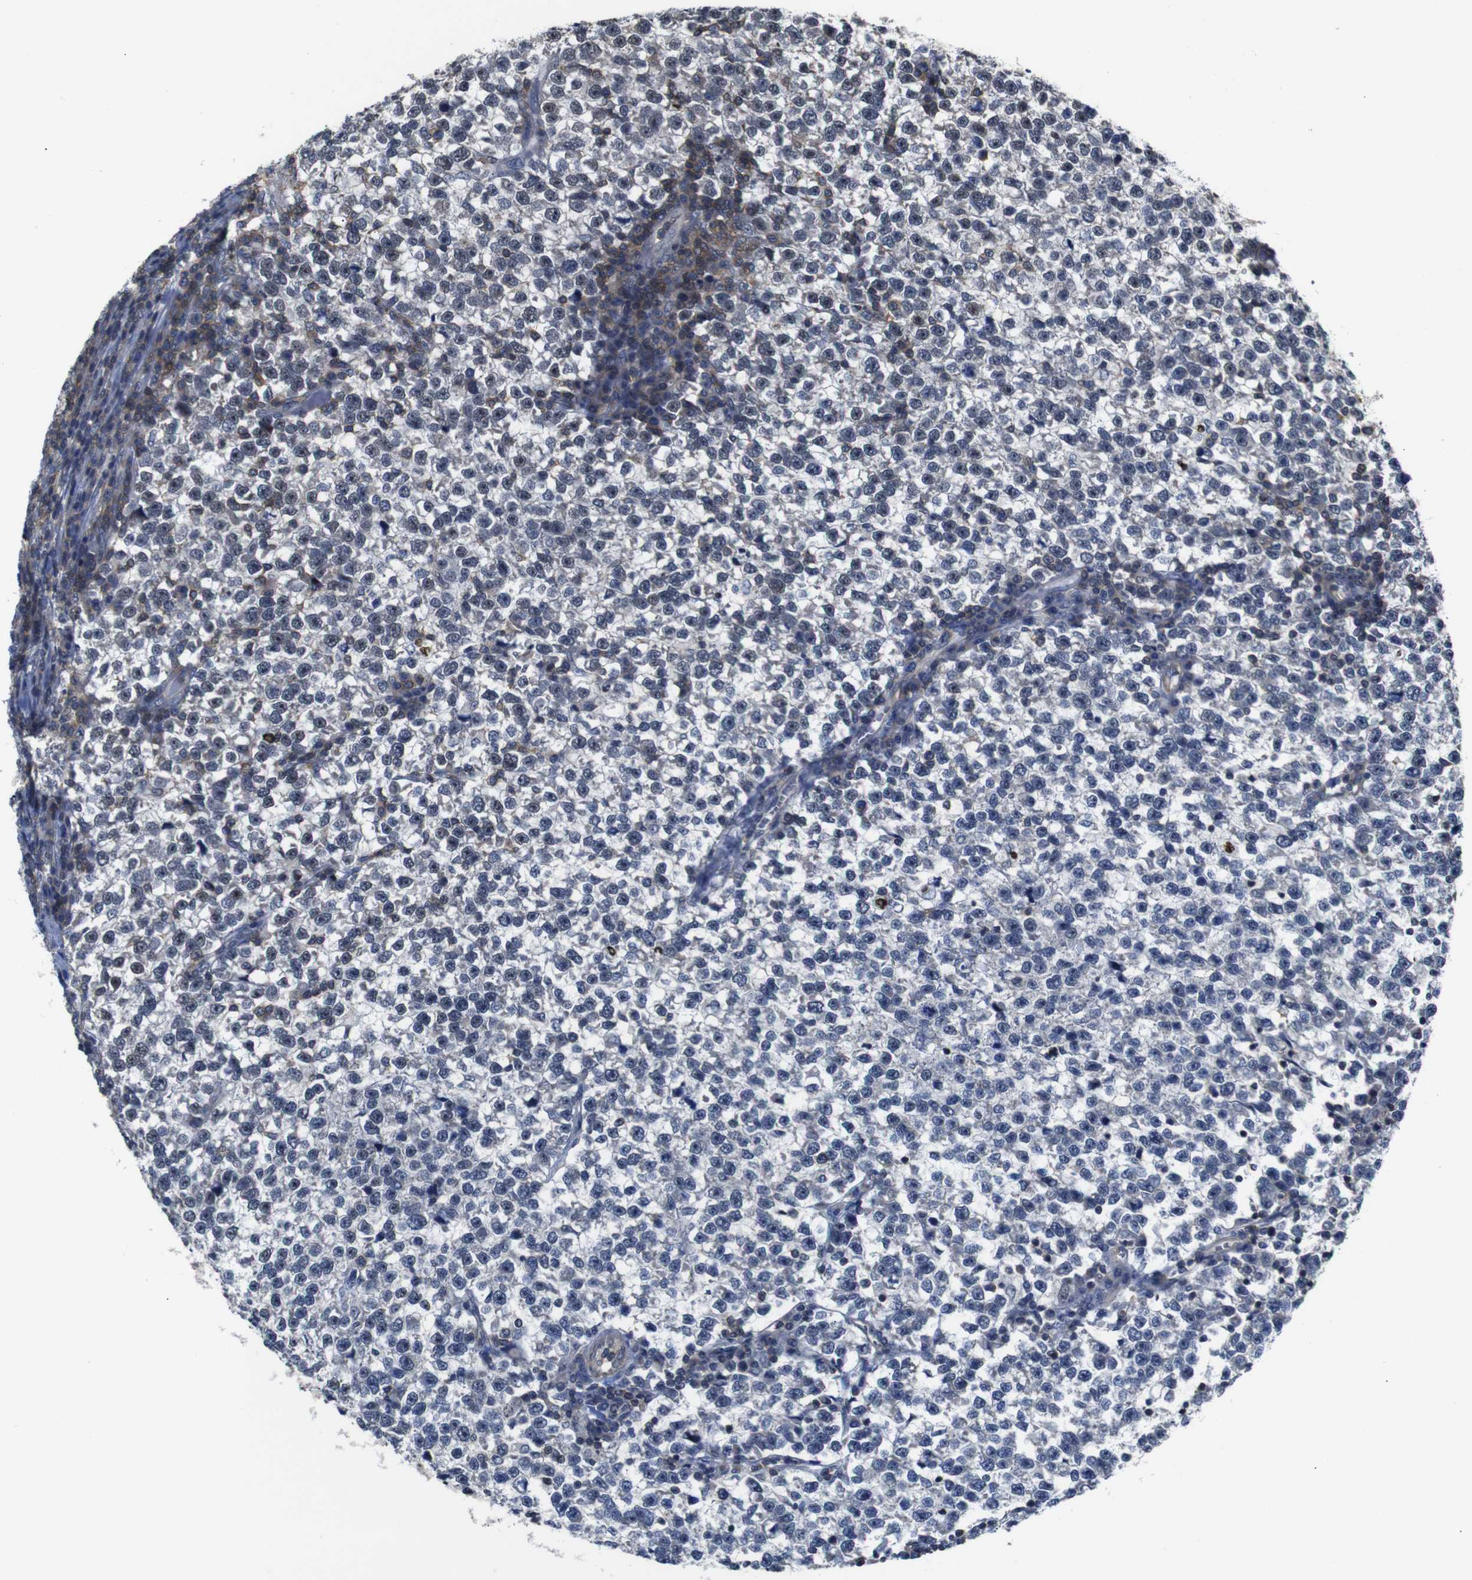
{"staining": {"intensity": "weak", "quantity": "<25%", "location": "nuclear"}, "tissue": "testis cancer", "cell_type": "Tumor cells", "image_type": "cancer", "snomed": [{"axis": "morphology", "description": "Normal tissue, NOS"}, {"axis": "morphology", "description": "Seminoma, NOS"}, {"axis": "topography", "description": "Testis"}], "caption": "DAB immunohistochemical staining of testis cancer (seminoma) displays no significant positivity in tumor cells.", "gene": "BRWD3", "patient": {"sex": "male", "age": 43}}